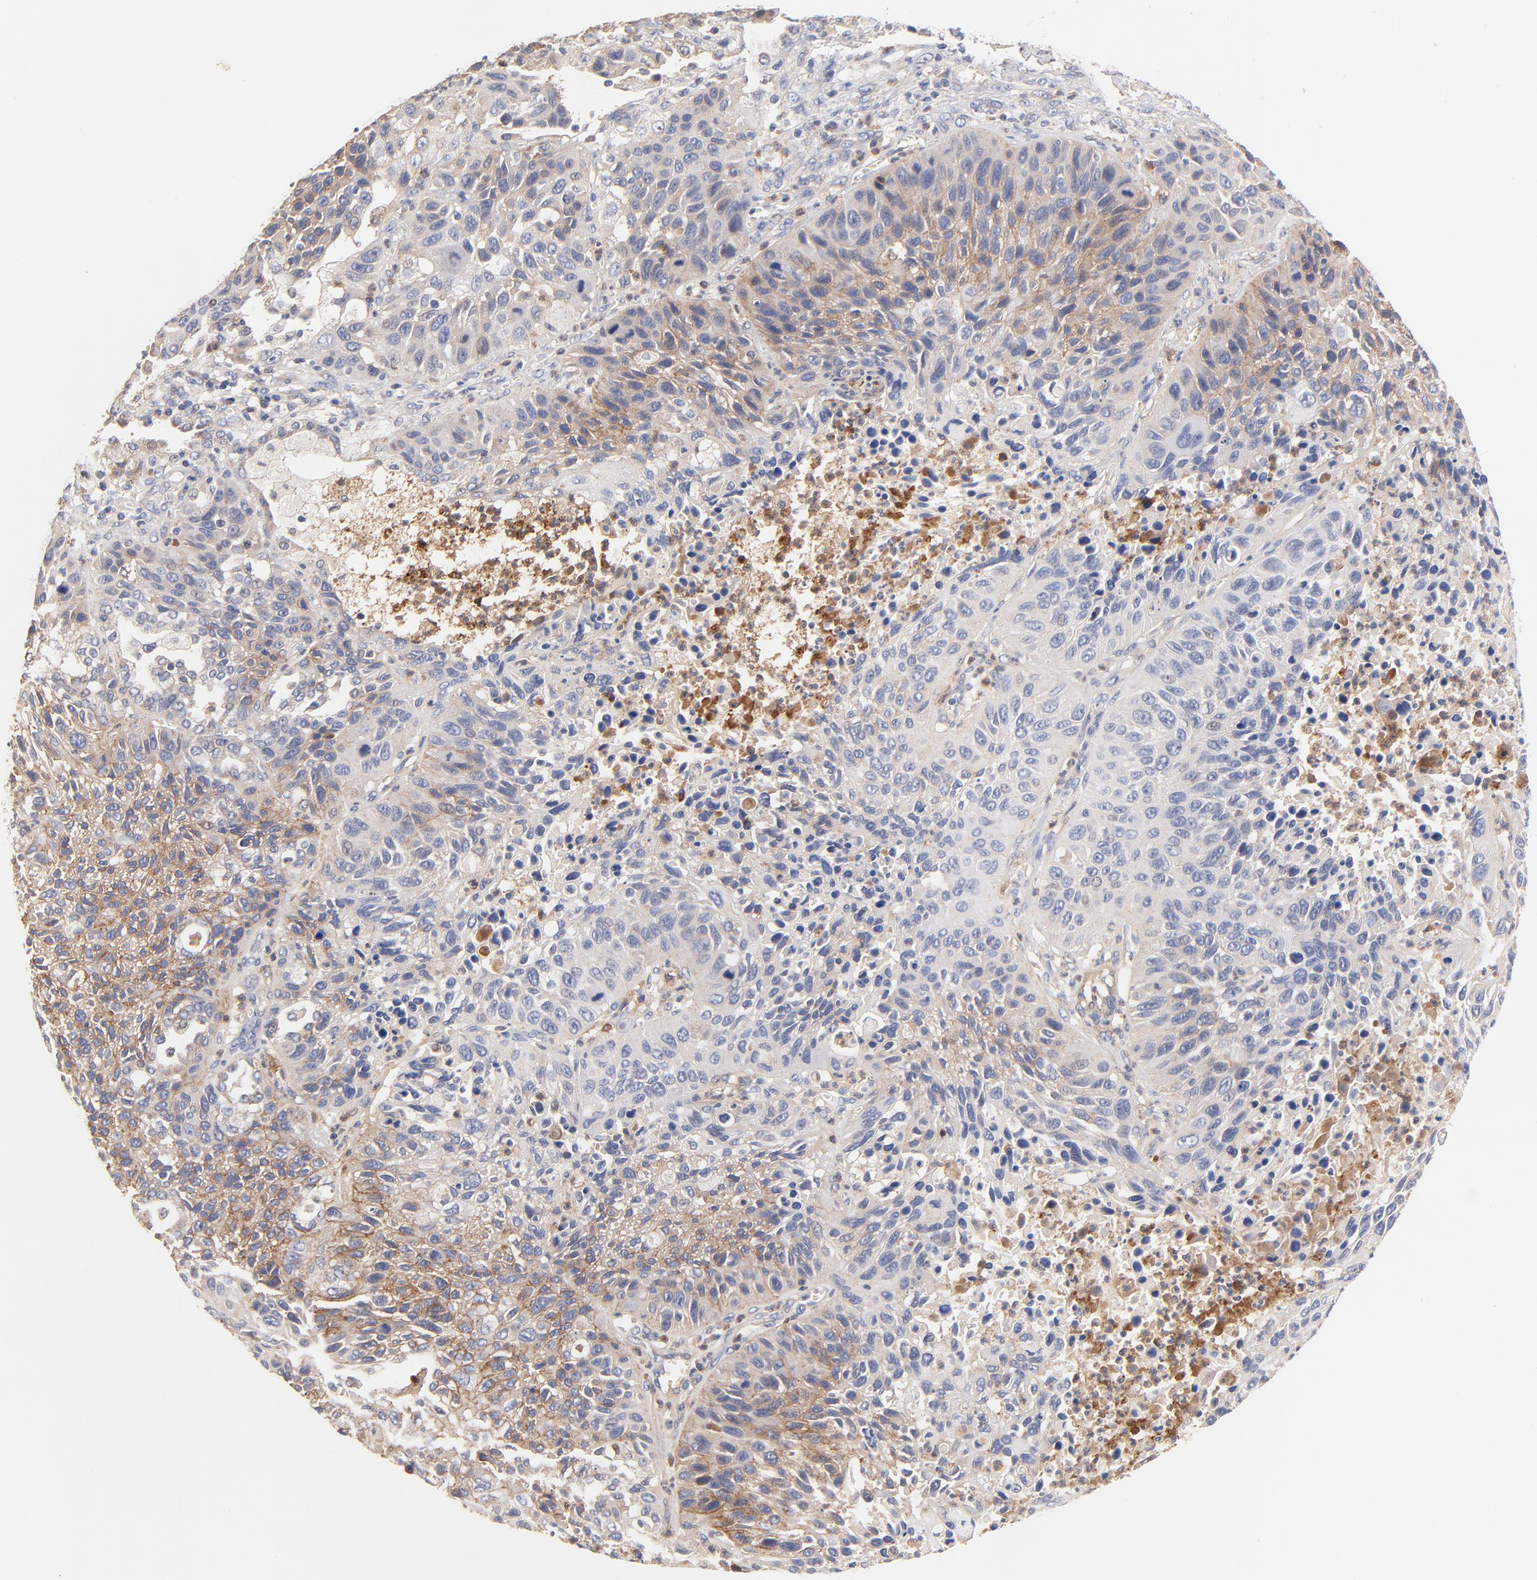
{"staining": {"intensity": "moderate", "quantity": "25%-75%", "location": "cytoplasmic/membranous"}, "tissue": "lung cancer", "cell_type": "Tumor cells", "image_type": "cancer", "snomed": [{"axis": "morphology", "description": "Squamous cell carcinoma, NOS"}, {"axis": "topography", "description": "Lung"}], "caption": "Protein analysis of lung cancer (squamous cell carcinoma) tissue shows moderate cytoplasmic/membranous staining in approximately 25%-75% of tumor cells. The protein is shown in brown color, while the nuclei are stained blue.", "gene": "PTK7", "patient": {"sex": "female", "age": 76}}